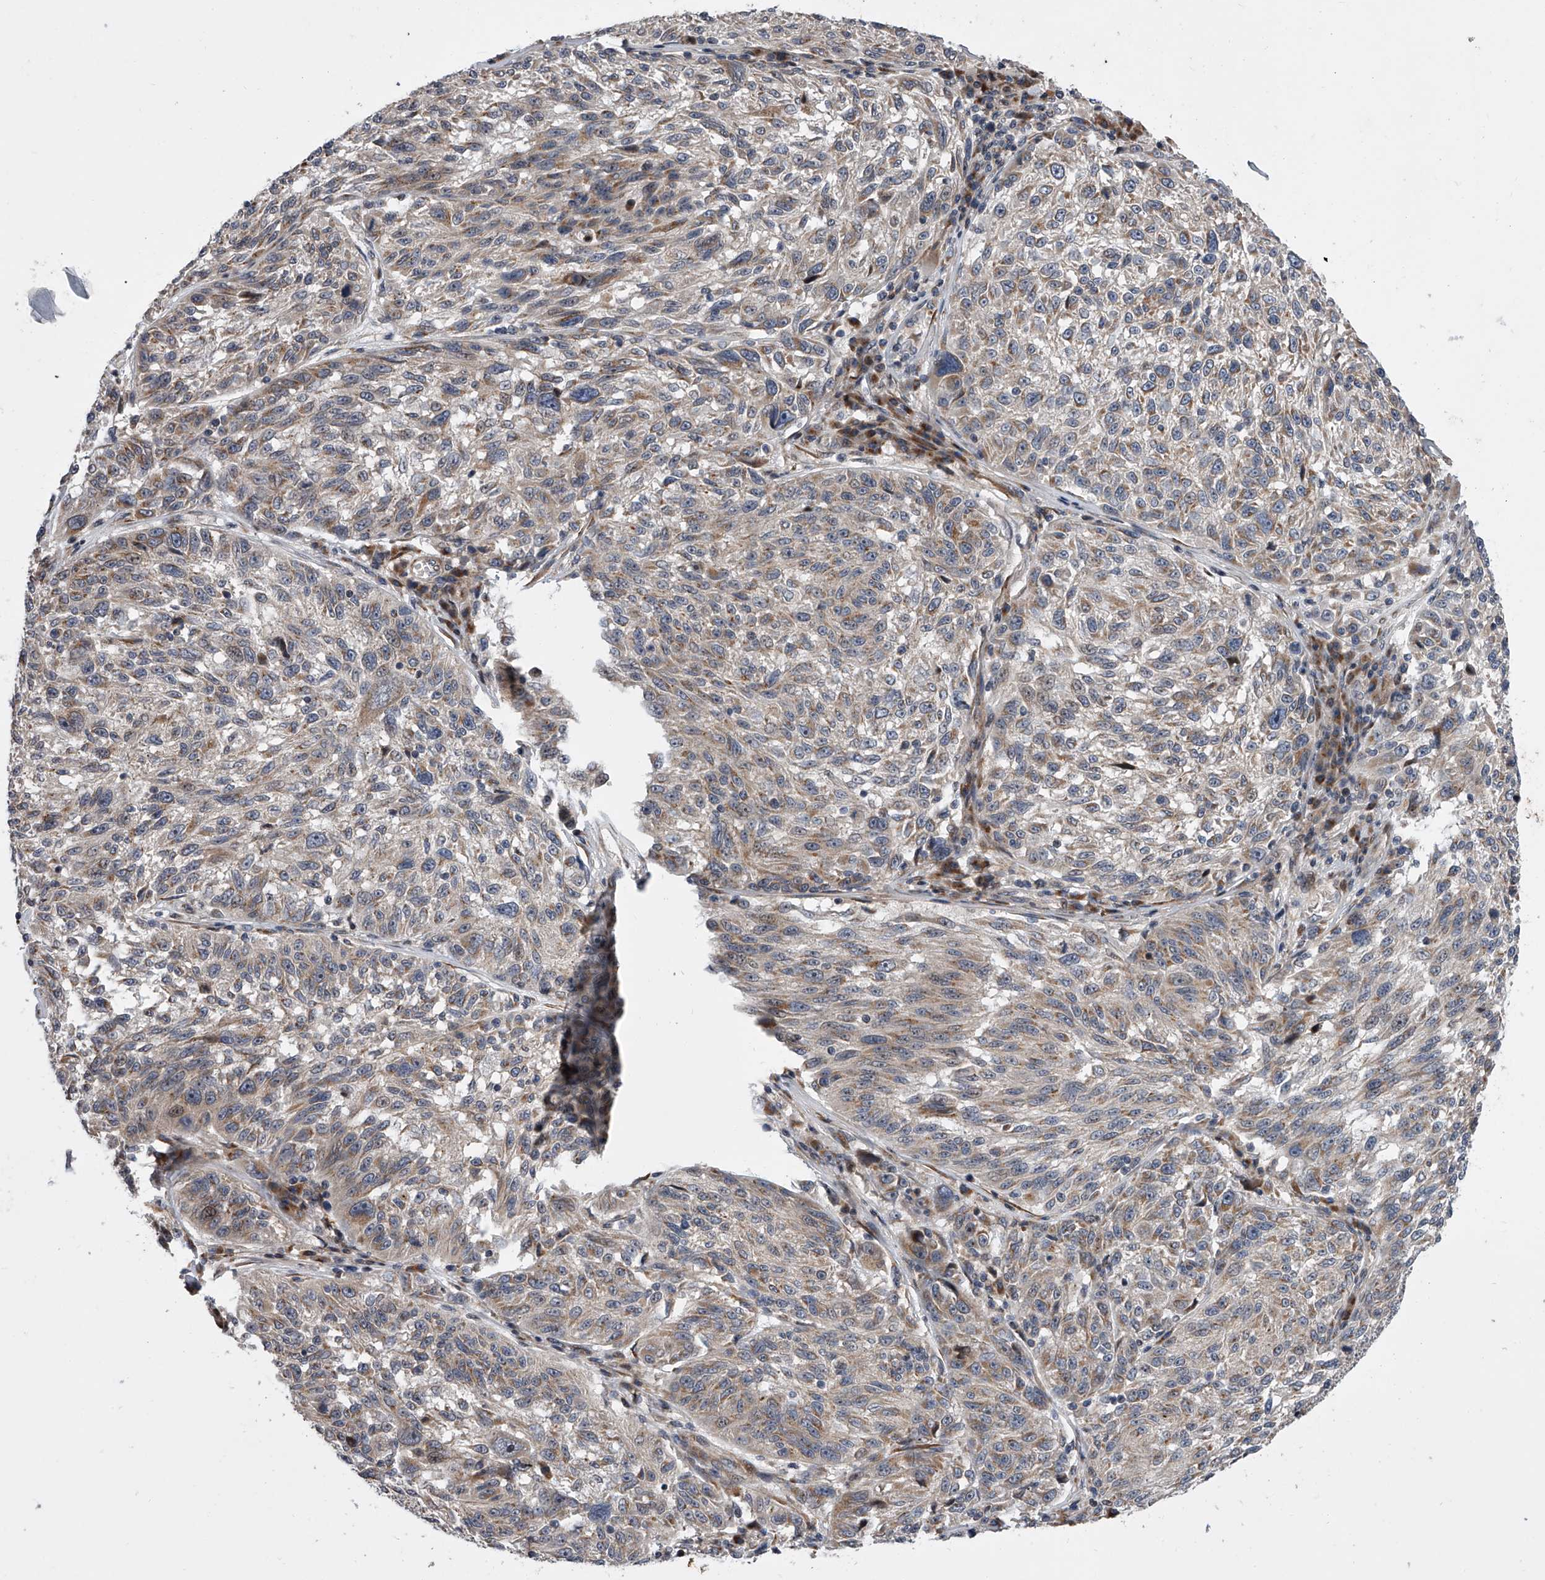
{"staining": {"intensity": "weak", "quantity": "25%-75%", "location": "cytoplasmic/membranous"}, "tissue": "melanoma", "cell_type": "Tumor cells", "image_type": "cancer", "snomed": [{"axis": "morphology", "description": "Malignant melanoma, NOS"}, {"axis": "topography", "description": "Skin"}], "caption": "Immunohistochemistry of melanoma shows low levels of weak cytoplasmic/membranous expression in approximately 25%-75% of tumor cells.", "gene": "DLGAP2", "patient": {"sex": "male", "age": 53}}